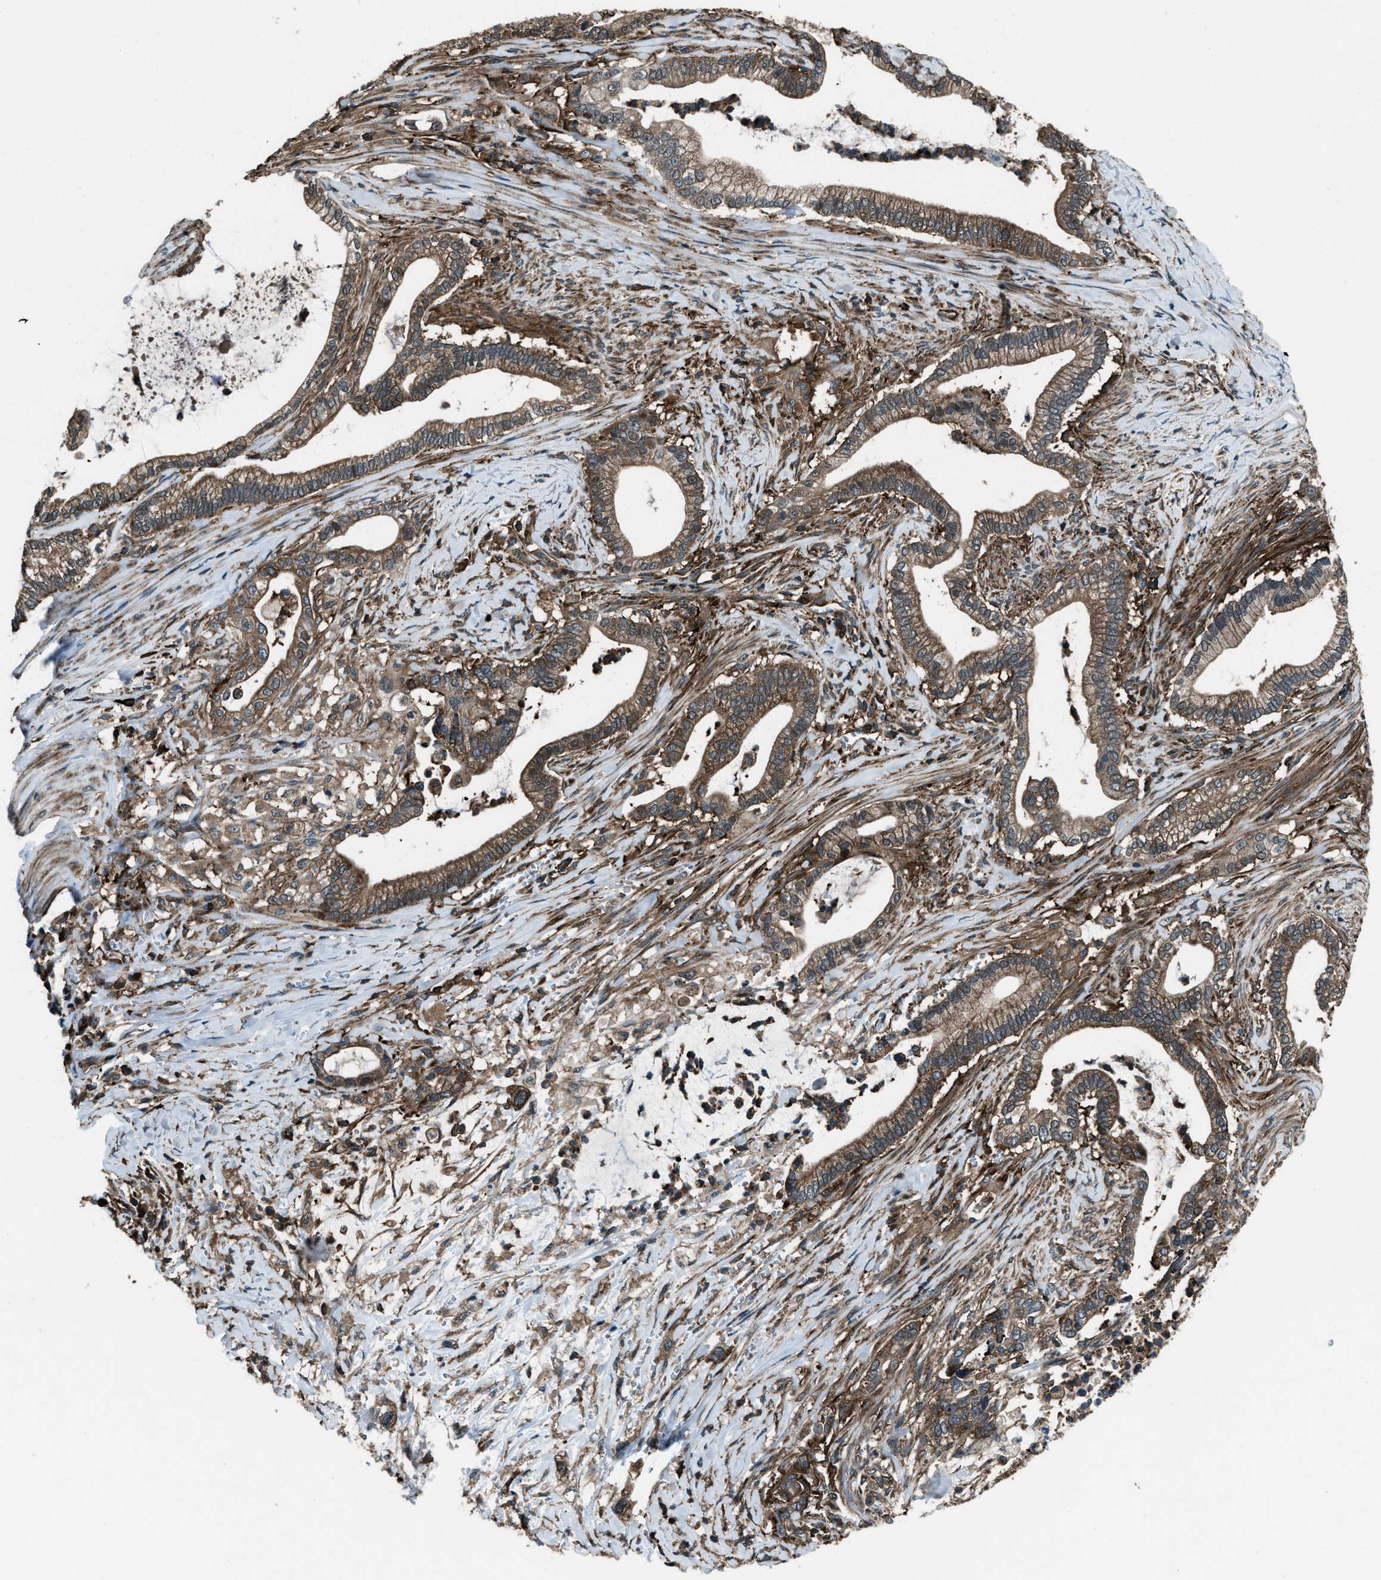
{"staining": {"intensity": "moderate", "quantity": ">75%", "location": "cytoplasmic/membranous"}, "tissue": "pancreatic cancer", "cell_type": "Tumor cells", "image_type": "cancer", "snomed": [{"axis": "morphology", "description": "Adenocarcinoma, NOS"}, {"axis": "topography", "description": "Pancreas"}], "caption": "Pancreatic adenocarcinoma tissue shows moderate cytoplasmic/membranous positivity in about >75% of tumor cells, visualized by immunohistochemistry. Using DAB (brown) and hematoxylin (blue) stains, captured at high magnification using brightfield microscopy.", "gene": "SNX30", "patient": {"sex": "male", "age": 69}}